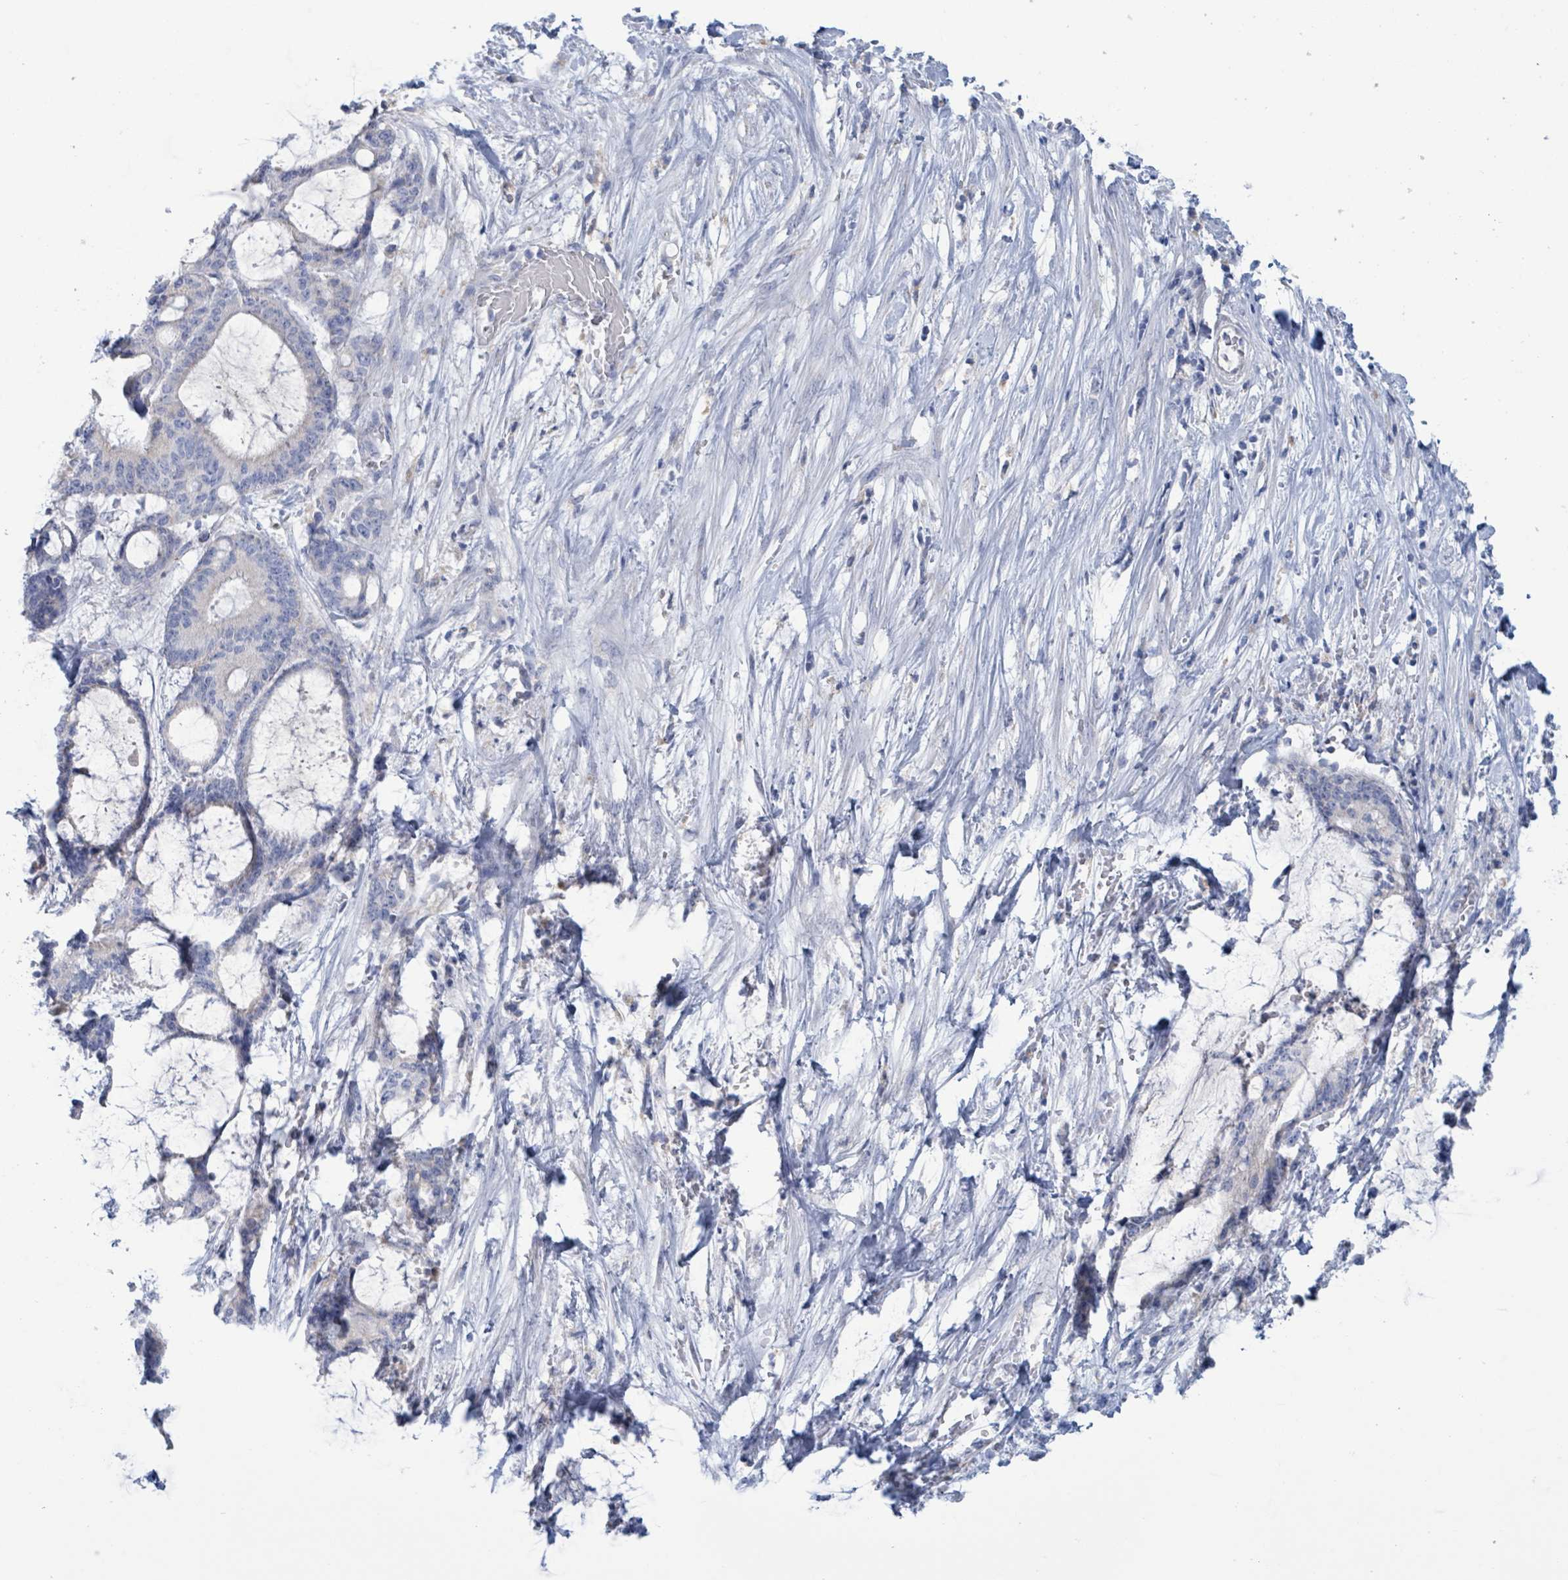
{"staining": {"intensity": "negative", "quantity": "none", "location": "none"}, "tissue": "liver cancer", "cell_type": "Tumor cells", "image_type": "cancer", "snomed": [{"axis": "morphology", "description": "Normal tissue, NOS"}, {"axis": "morphology", "description": "Cholangiocarcinoma"}, {"axis": "topography", "description": "Liver"}, {"axis": "topography", "description": "Peripheral nerve tissue"}], "caption": "This is an immunohistochemistry micrograph of liver cholangiocarcinoma. There is no expression in tumor cells.", "gene": "AKR1C4", "patient": {"sex": "female", "age": 73}}